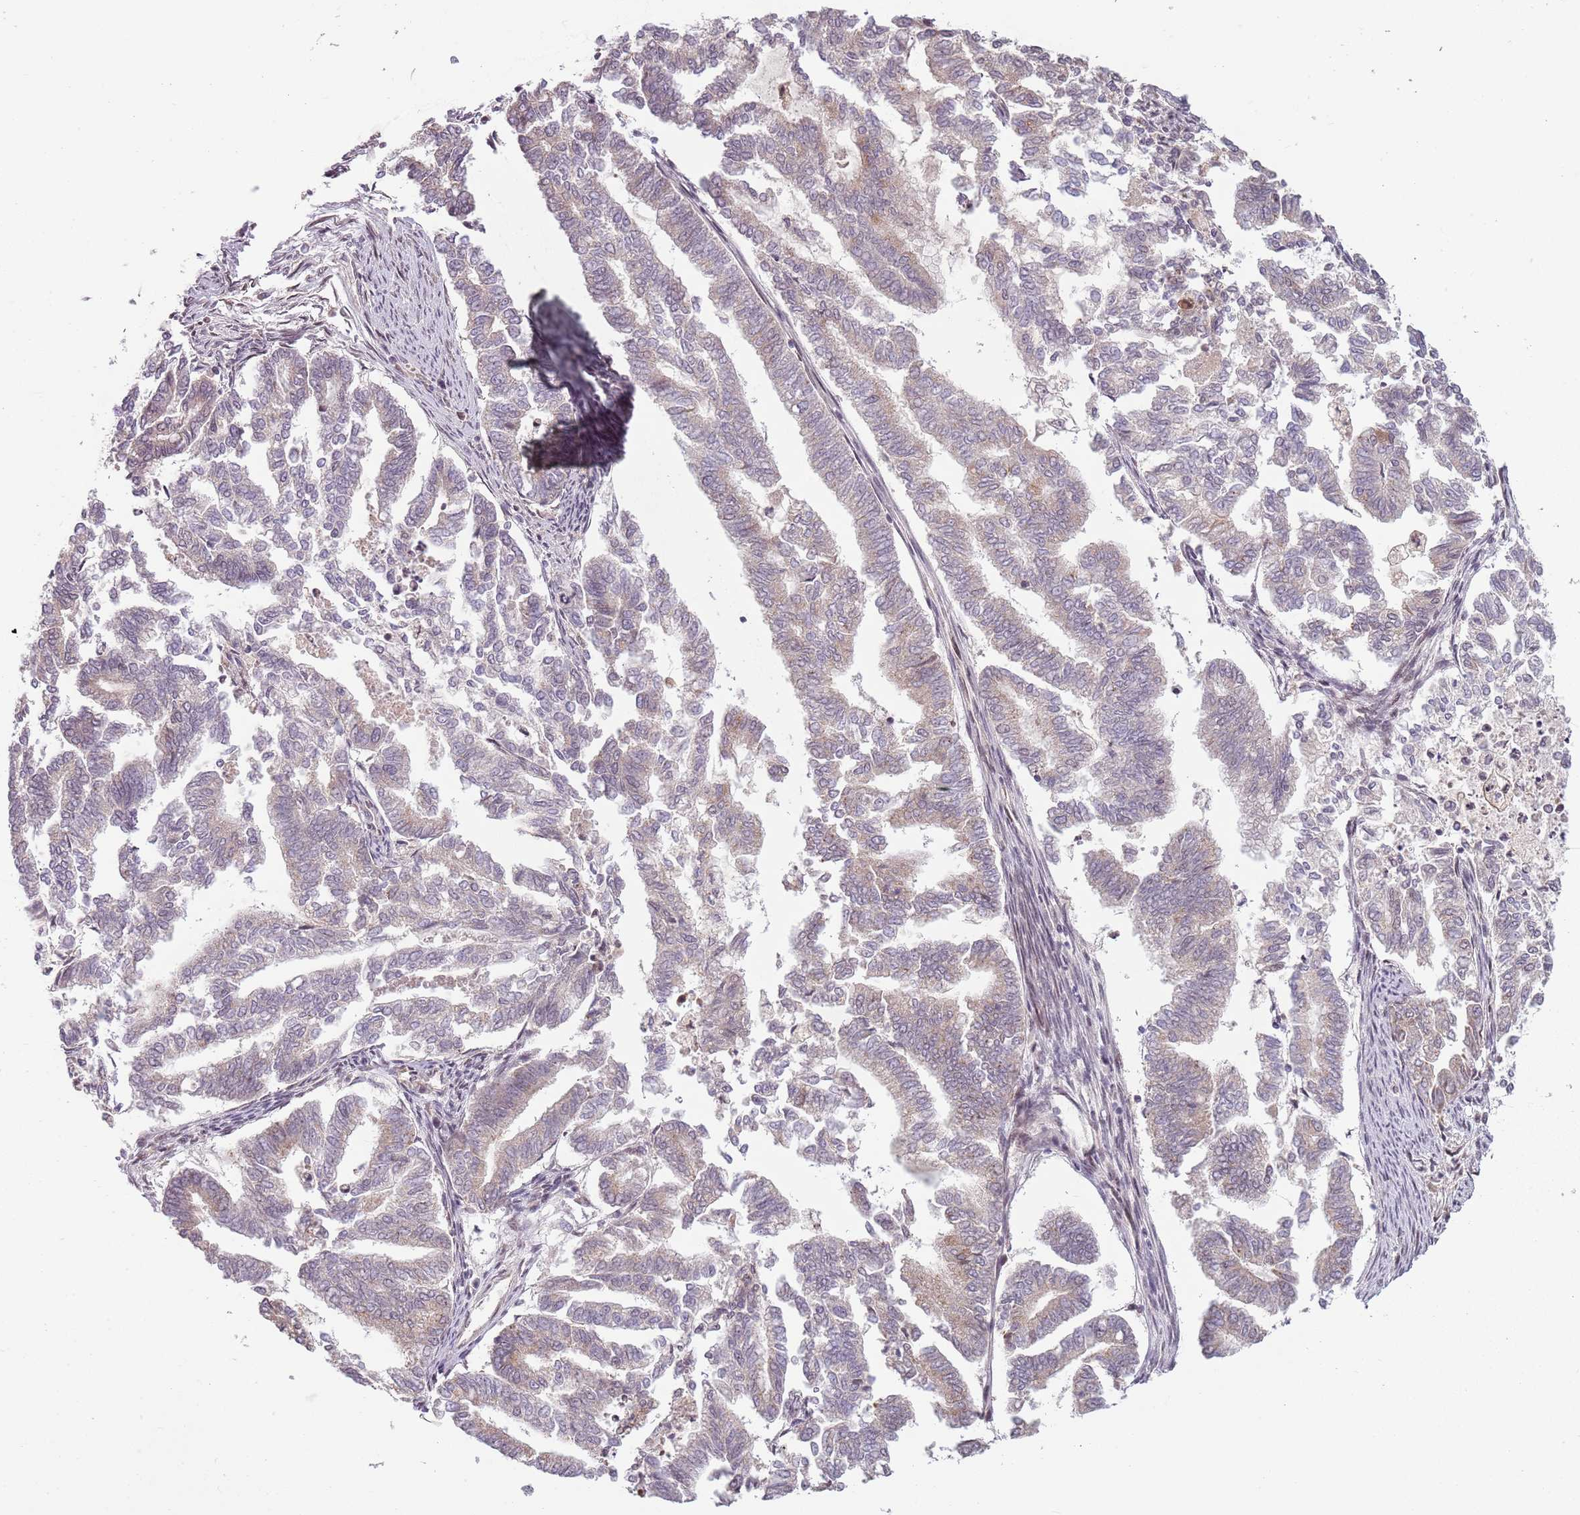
{"staining": {"intensity": "weak", "quantity": "25%-75%", "location": "cytoplasmic/membranous"}, "tissue": "endometrial cancer", "cell_type": "Tumor cells", "image_type": "cancer", "snomed": [{"axis": "morphology", "description": "Adenocarcinoma, NOS"}, {"axis": "topography", "description": "Endometrium"}], "caption": "Tumor cells display weak cytoplasmic/membranous staining in about 25%-75% of cells in endometrial adenocarcinoma.", "gene": "ADGRG1", "patient": {"sex": "female", "age": 79}}